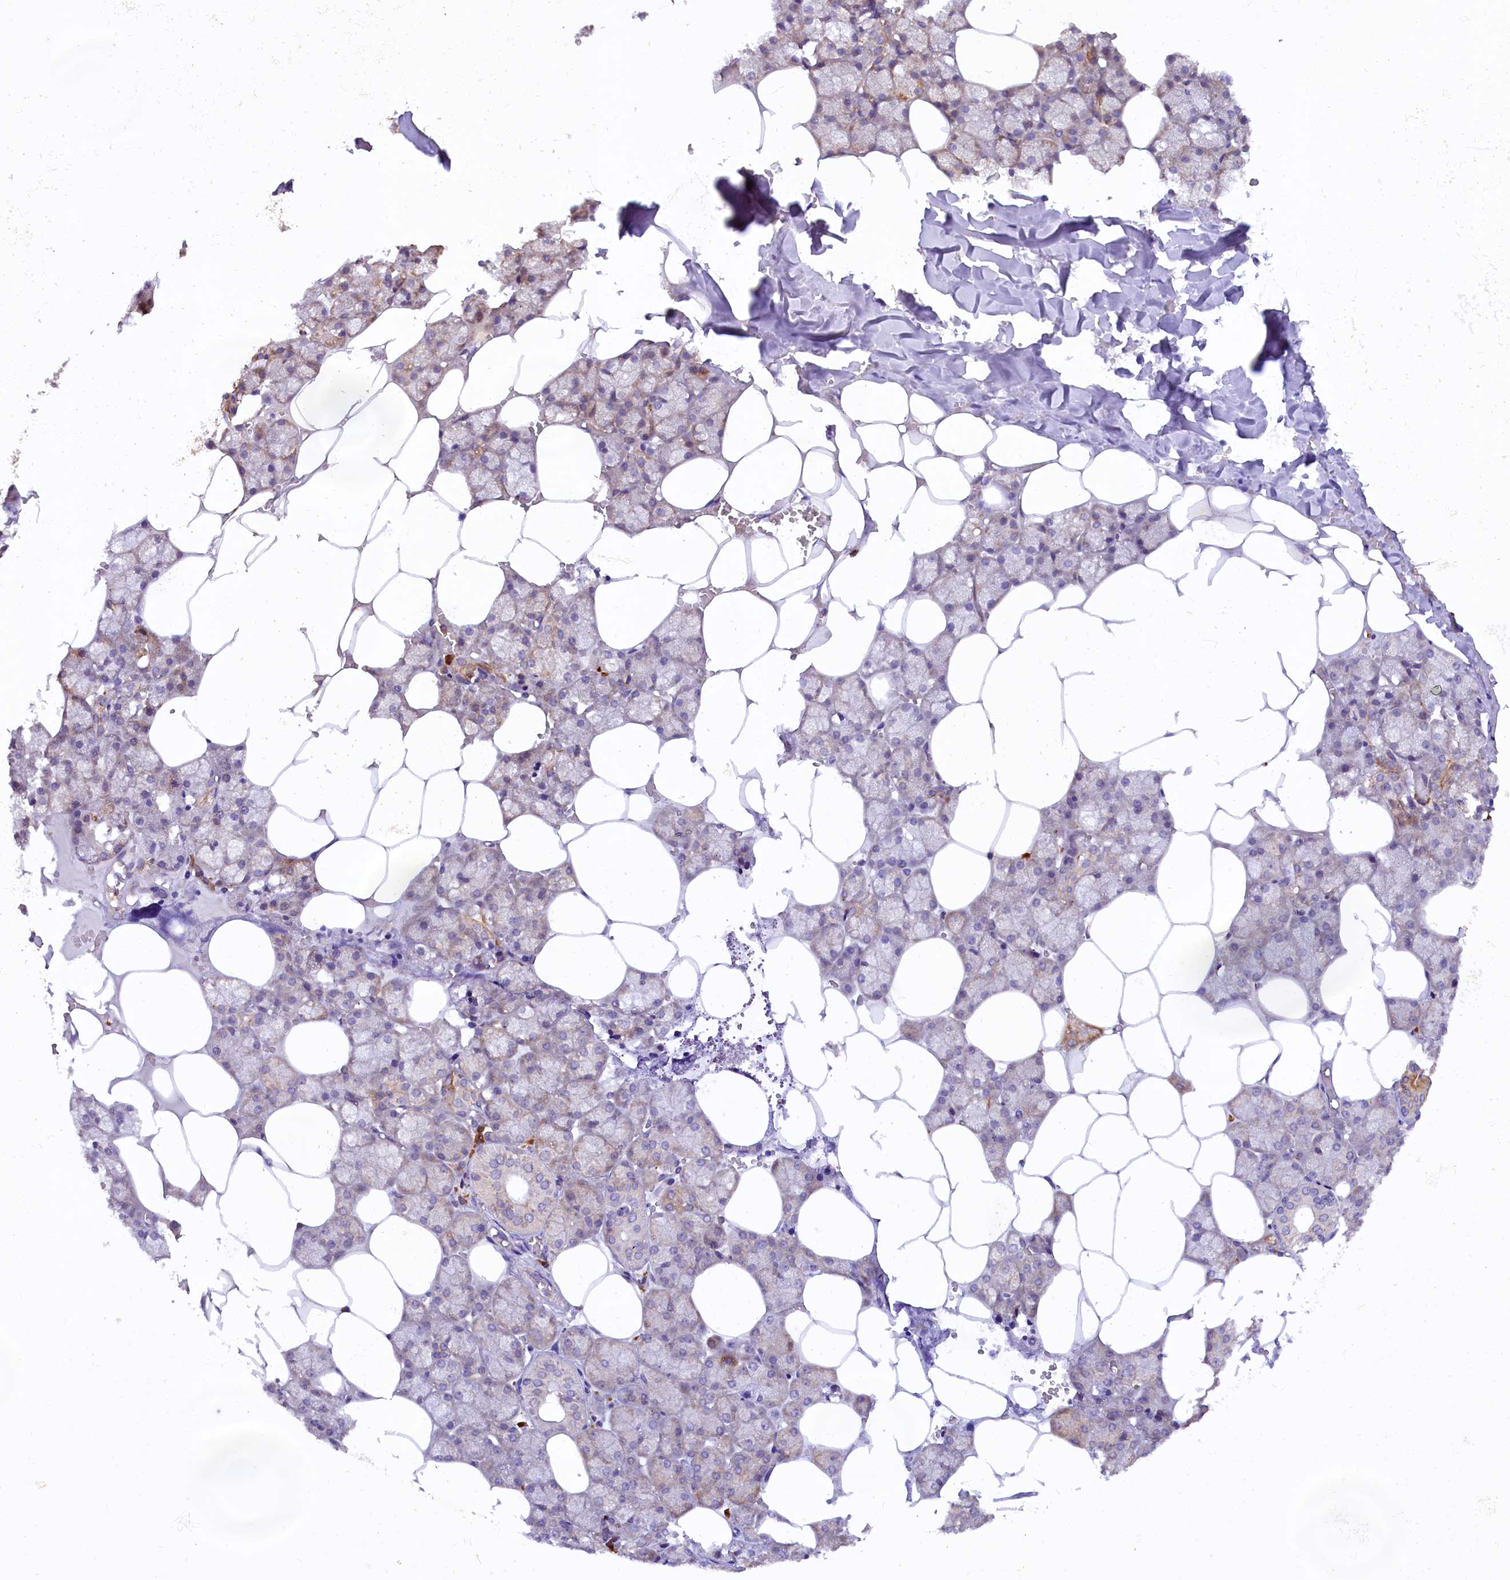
{"staining": {"intensity": "moderate", "quantity": "25%-75%", "location": "cytoplasmic/membranous"}, "tissue": "salivary gland", "cell_type": "Glandular cells", "image_type": "normal", "snomed": [{"axis": "morphology", "description": "Normal tissue, NOS"}, {"axis": "topography", "description": "Salivary gland"}], "caption": "Protein positivity by immunohistochemistry demonstrates moderate cytoplasmic/membranous staining in approximately 25%-75% of glandular cells in unremarkable salivary gland. (Brightfield microscopy of DAB IHC at high magnification).", "gene": "SSC5D", "patient": {"sex": "male", "age": 62}}